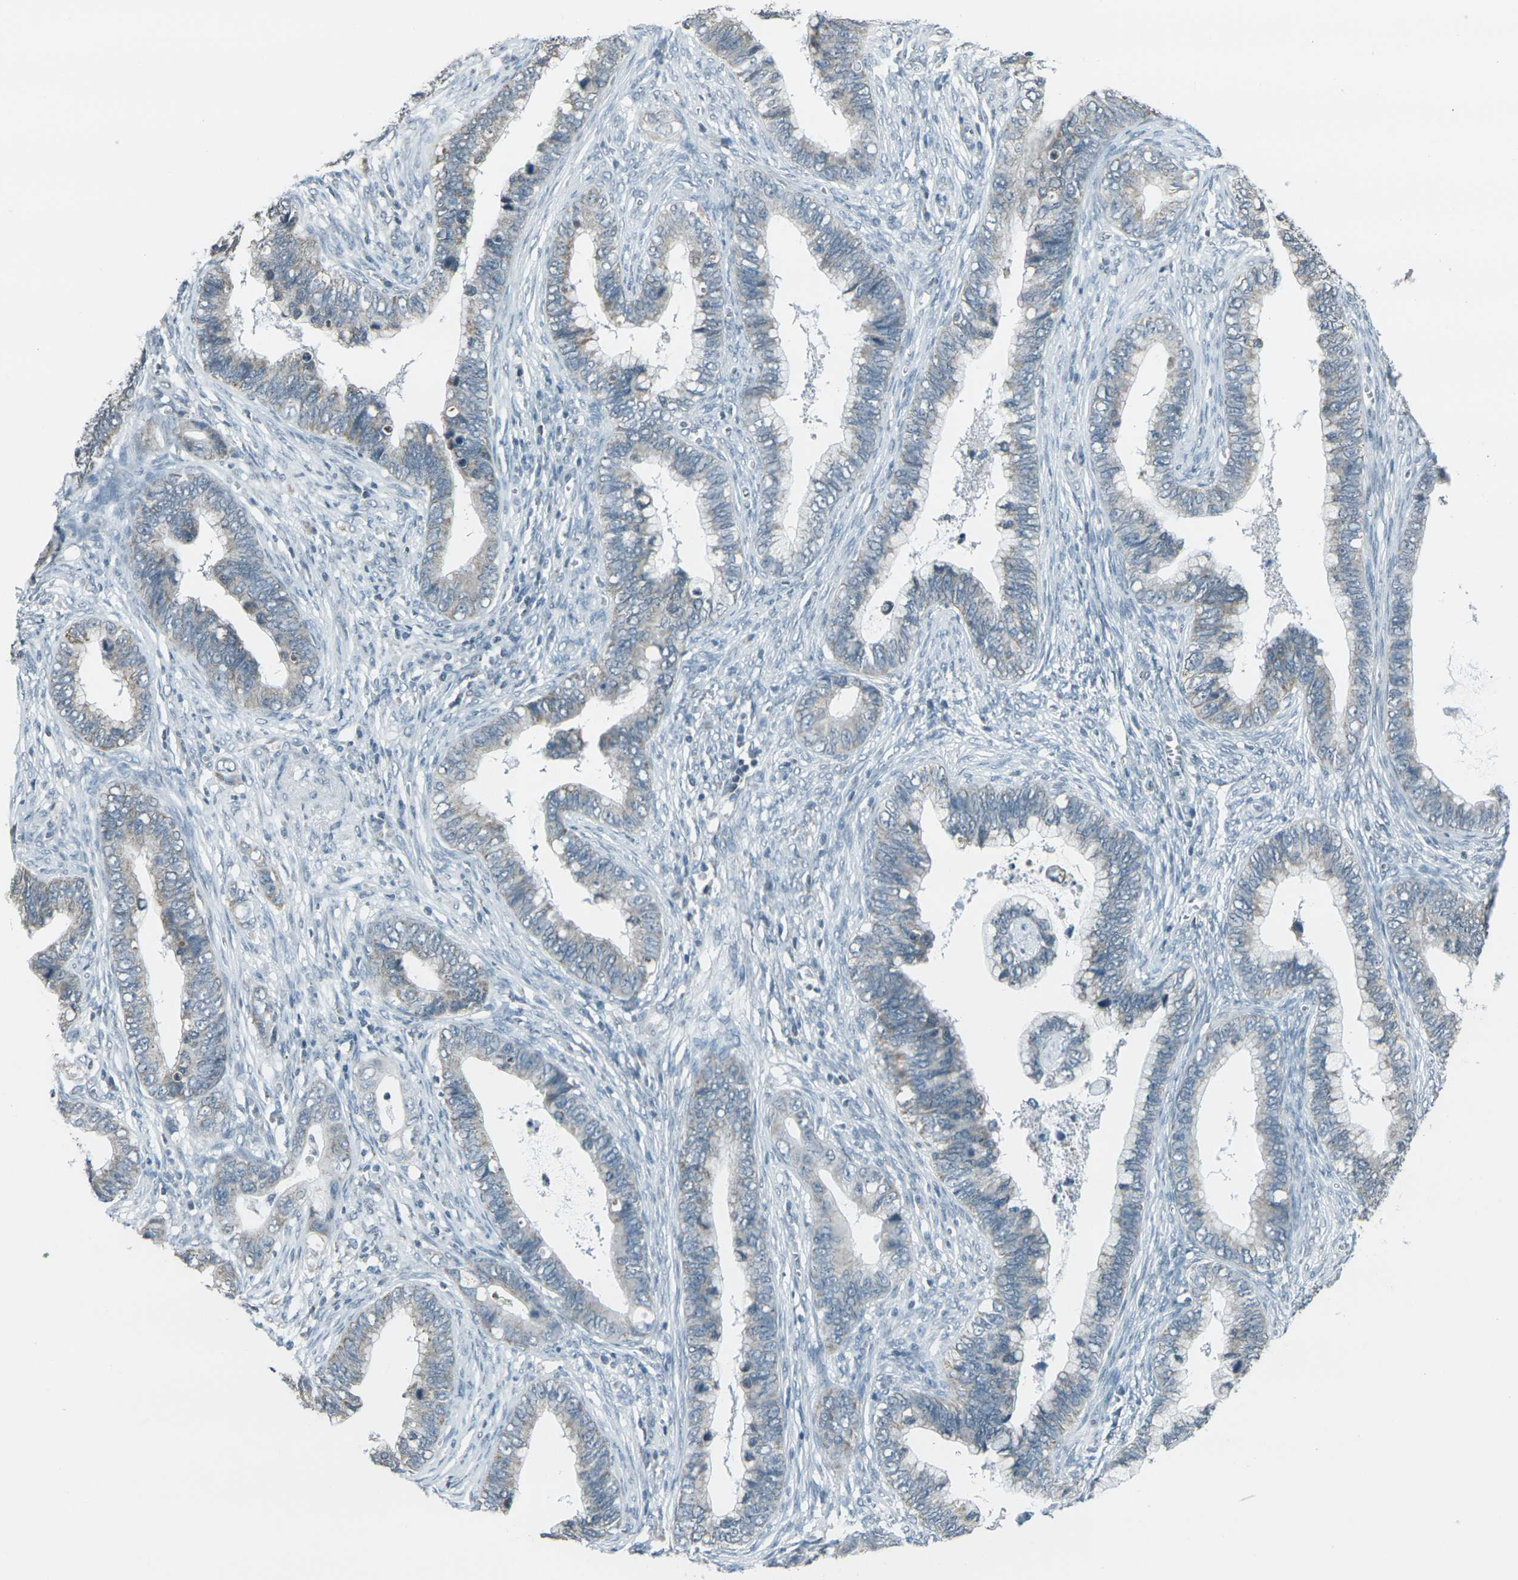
{"staining": {"intensity": "negative", "quantity": "none", "location": "none"}, "tissue": "cervical cancer", "cell_type": "Tumor cells", "image_type": "cancer", "snomed": [{"axis": "morphology", "description": "Adenocarcinoma, NOS"}, {"axis": "topography", "description": "Cervix"}], "caption": "This is a photomicrograph of immunohistochemistry staining of cervical cancer, which shows no staining in tumor cells.", "gene": "H2BC1", "patient": {"sex": "female", "age": 44}}